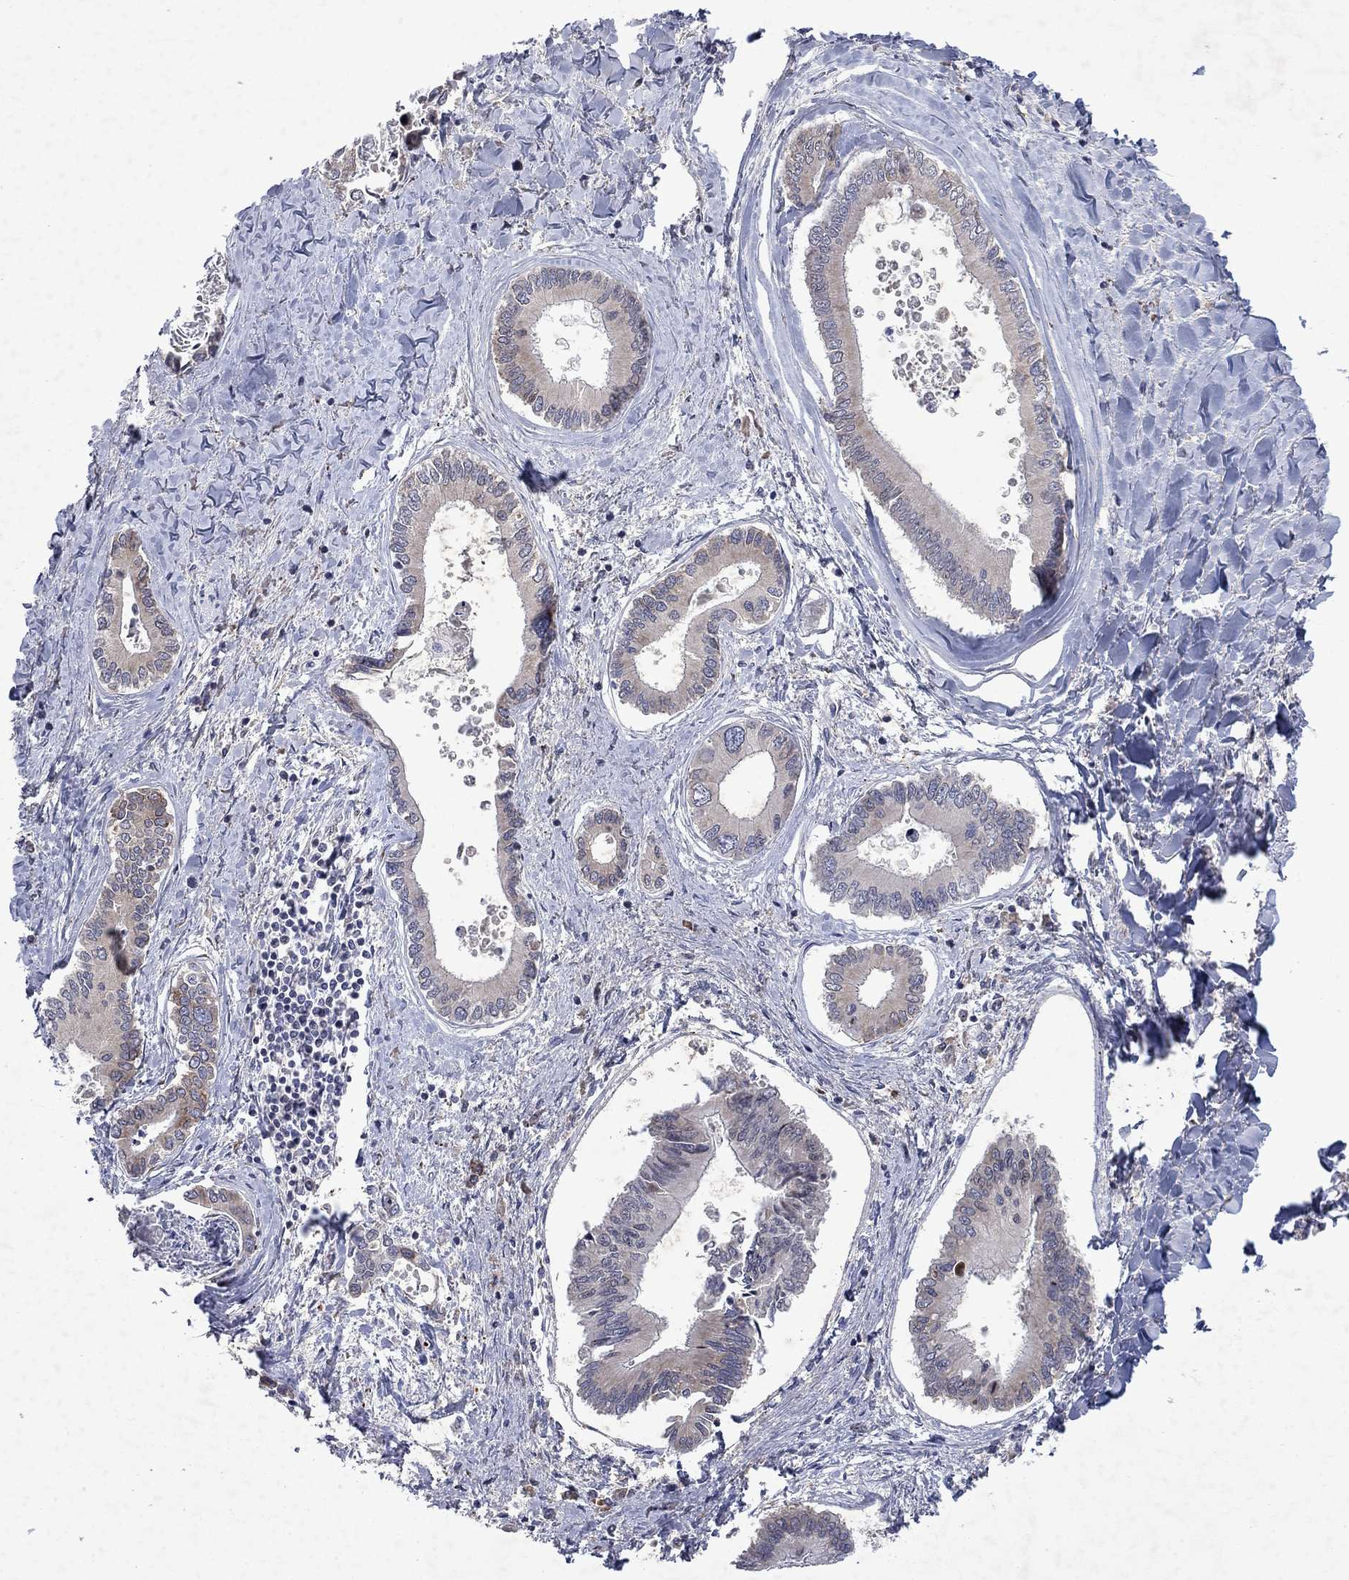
{"staining": {"intensity": "negative", "quantity": "none", "location": "none"}, "tissue": "liver cancer", "cell_type": "Tumor cells", "image_type": "cancer", "snomed": [{"axis": "morphology", "description": "Cholangiocarcinoma"}, {"axis": "topography", "description": "Liver"}], "caption": "DAB immunohistochemical staining of liver cancer (cholangiocarcinoma) demonstrates no significant positivity in tumor cells. (Stains: DAB (3,3'-diaminobenzidine) immunohistochemistry with hematoxylin counter stain, Microscopy: brightfield microscopy at high magnification).", "gene": "TMEM97", "patient": {"sex": "male", "age": 66}}